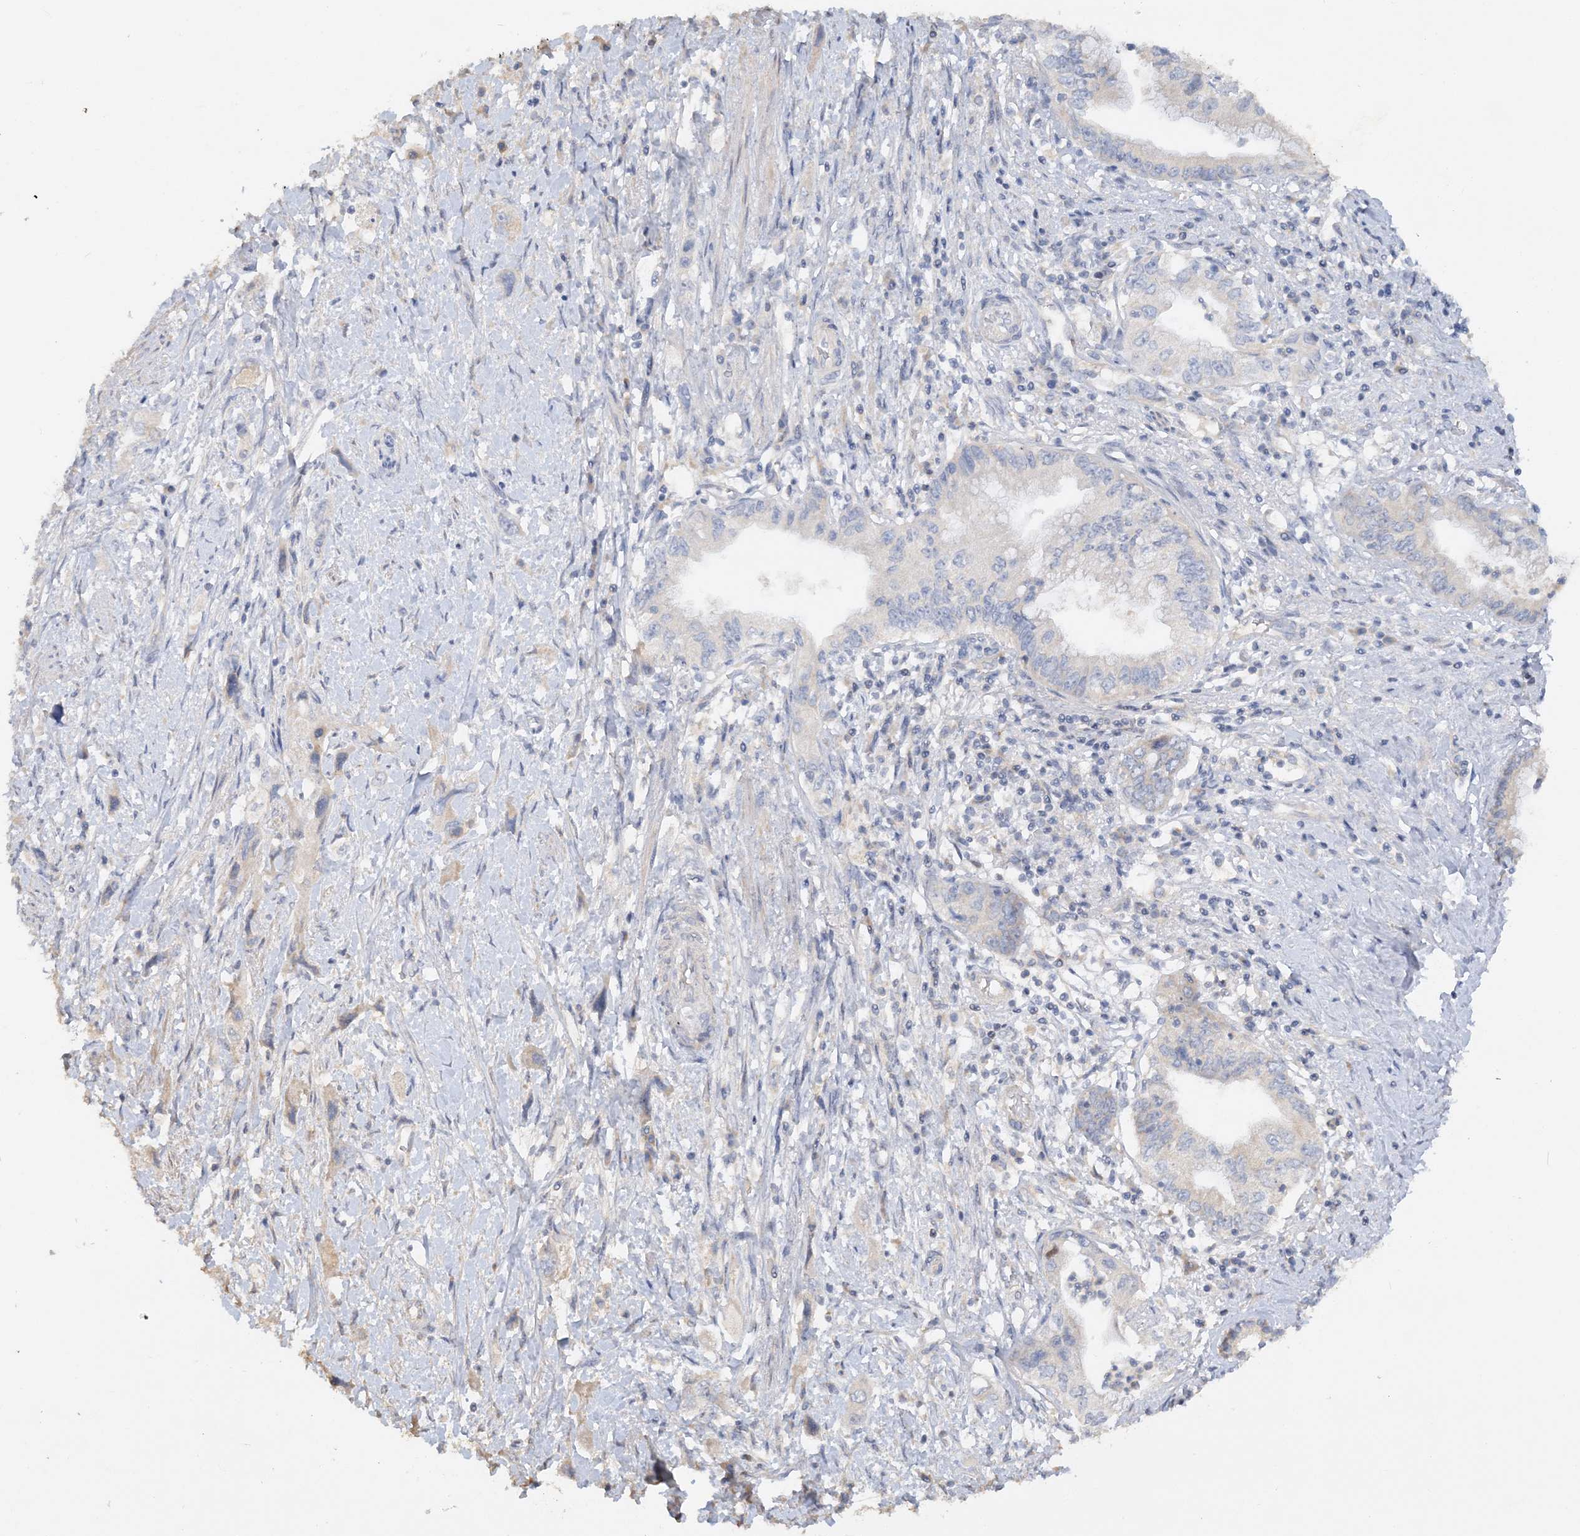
{"staining": {"intensity": "weak", "quantity": "<25%", "location": "cytoplasmic/membranous"}, "tissue": "pancreatic cancer", "cell_type": "Tumor cells", "image_type": "cancer", "snomed": [{"axis": "morphology", "description": "Adenocarcinoma, NOS"}, {"axis": "topography", "description": "Pancreas"}], "caption": "An immunohistochemistry histopathology image of pancreatic cancer is shown. There is no staining in tumor cells of pancreatic cancer.", "gene": "GRINA", "patient": {"sex": "female", "age": 73}}